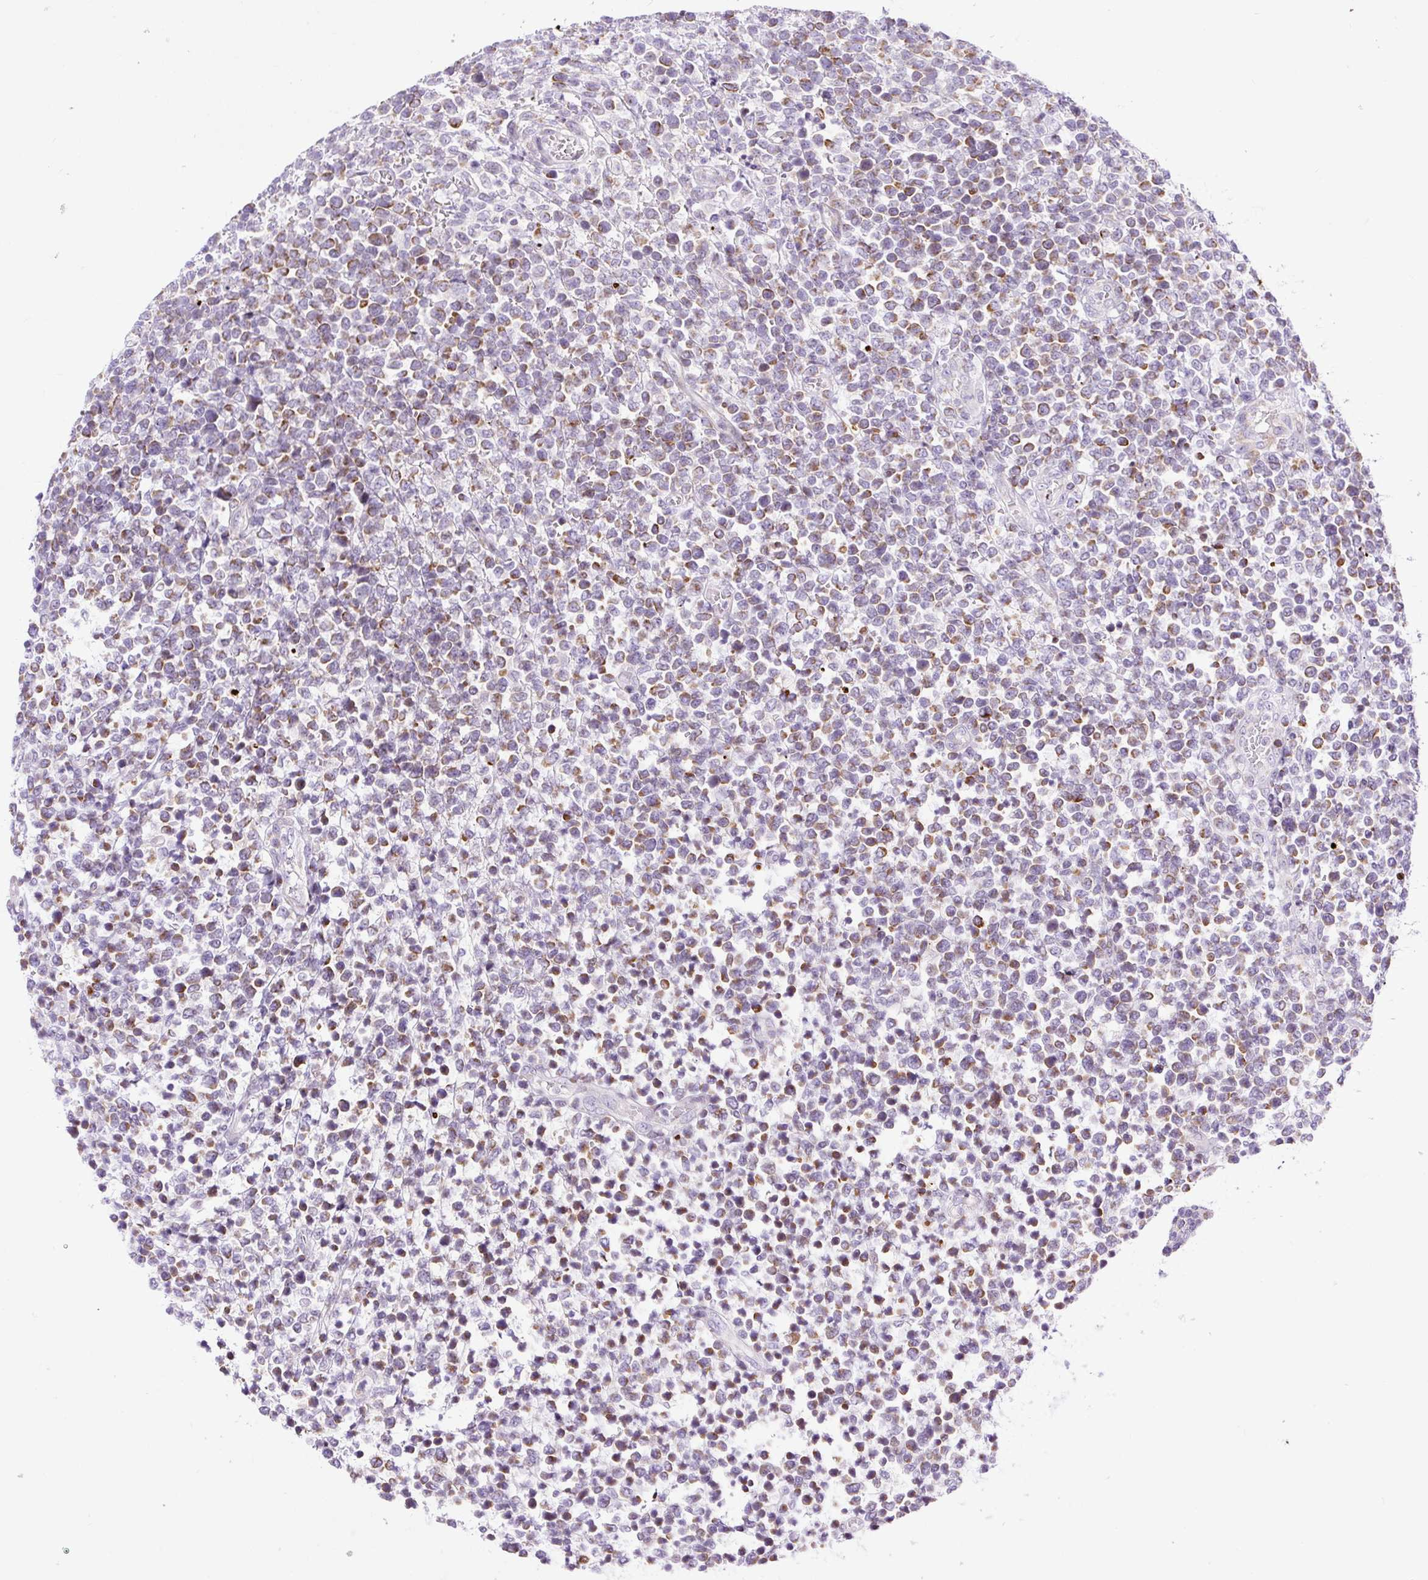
{"staining": {"intensity": "moderate", "quantity": ">75%", "location": "cytoplasmic/membranous"}, "tissue": "lymphoma", "cell_type": "Tumor cells", "image_type": "cancer", "snomed": [{"axis": "morphology", "description": "Malignant lymphoma, non-Hodgkin's type, High grade"}, {"axis": "topography", "description": "Soft tissue"}], "caption": "High-grade malignant lymphoma, non-Hodgkin's type stained for a protein (brown) displays moderate cytoplasmic/membranous positive staining in about >75% of tumor cells.", "gene": "FMC1", "patient": {"sex": "female", "age": 56}}